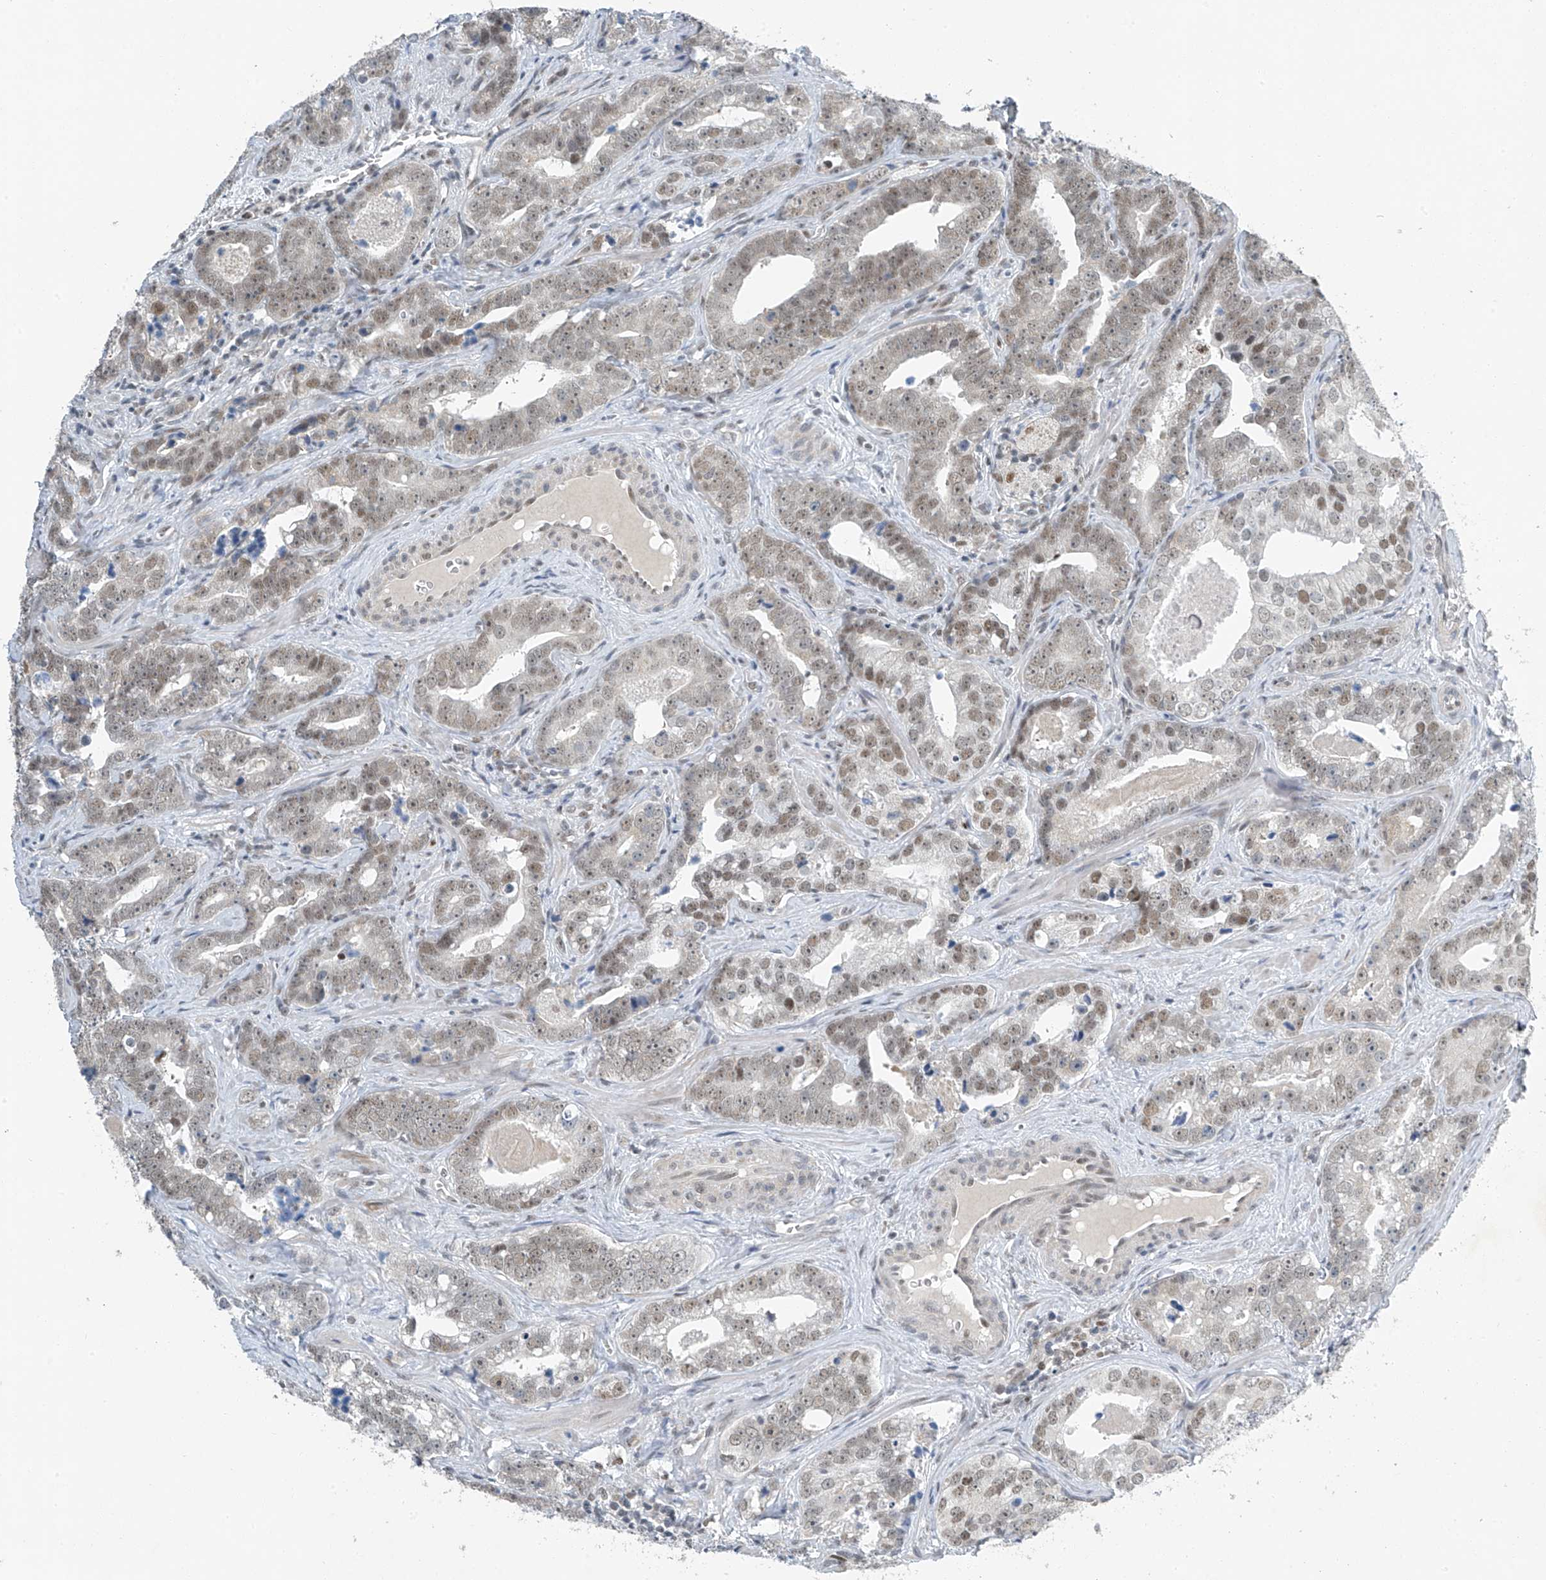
{"staining": {"intensity": "moderate", "quantity": "25%-75%", "location": "nuclear"}, "tissue": "prostate cancer", "cell_type": "Tumor cells", "image_type": "cancer", "snomed": [{"axis": "morphology", "description": "Adenocarcinoma, High grade"}, {"axis": "topography", "description": "Prostate"}], "caption": "A micrograph showing moderate nuclear staining in approximately 25%-75% of tumor cells in prostate cancer (high-grade adenocarcinoma), as visualized by brown immunohistochemical staining.", "gene": "TAF8", "patient": {"sex": "male", "age": 62}}